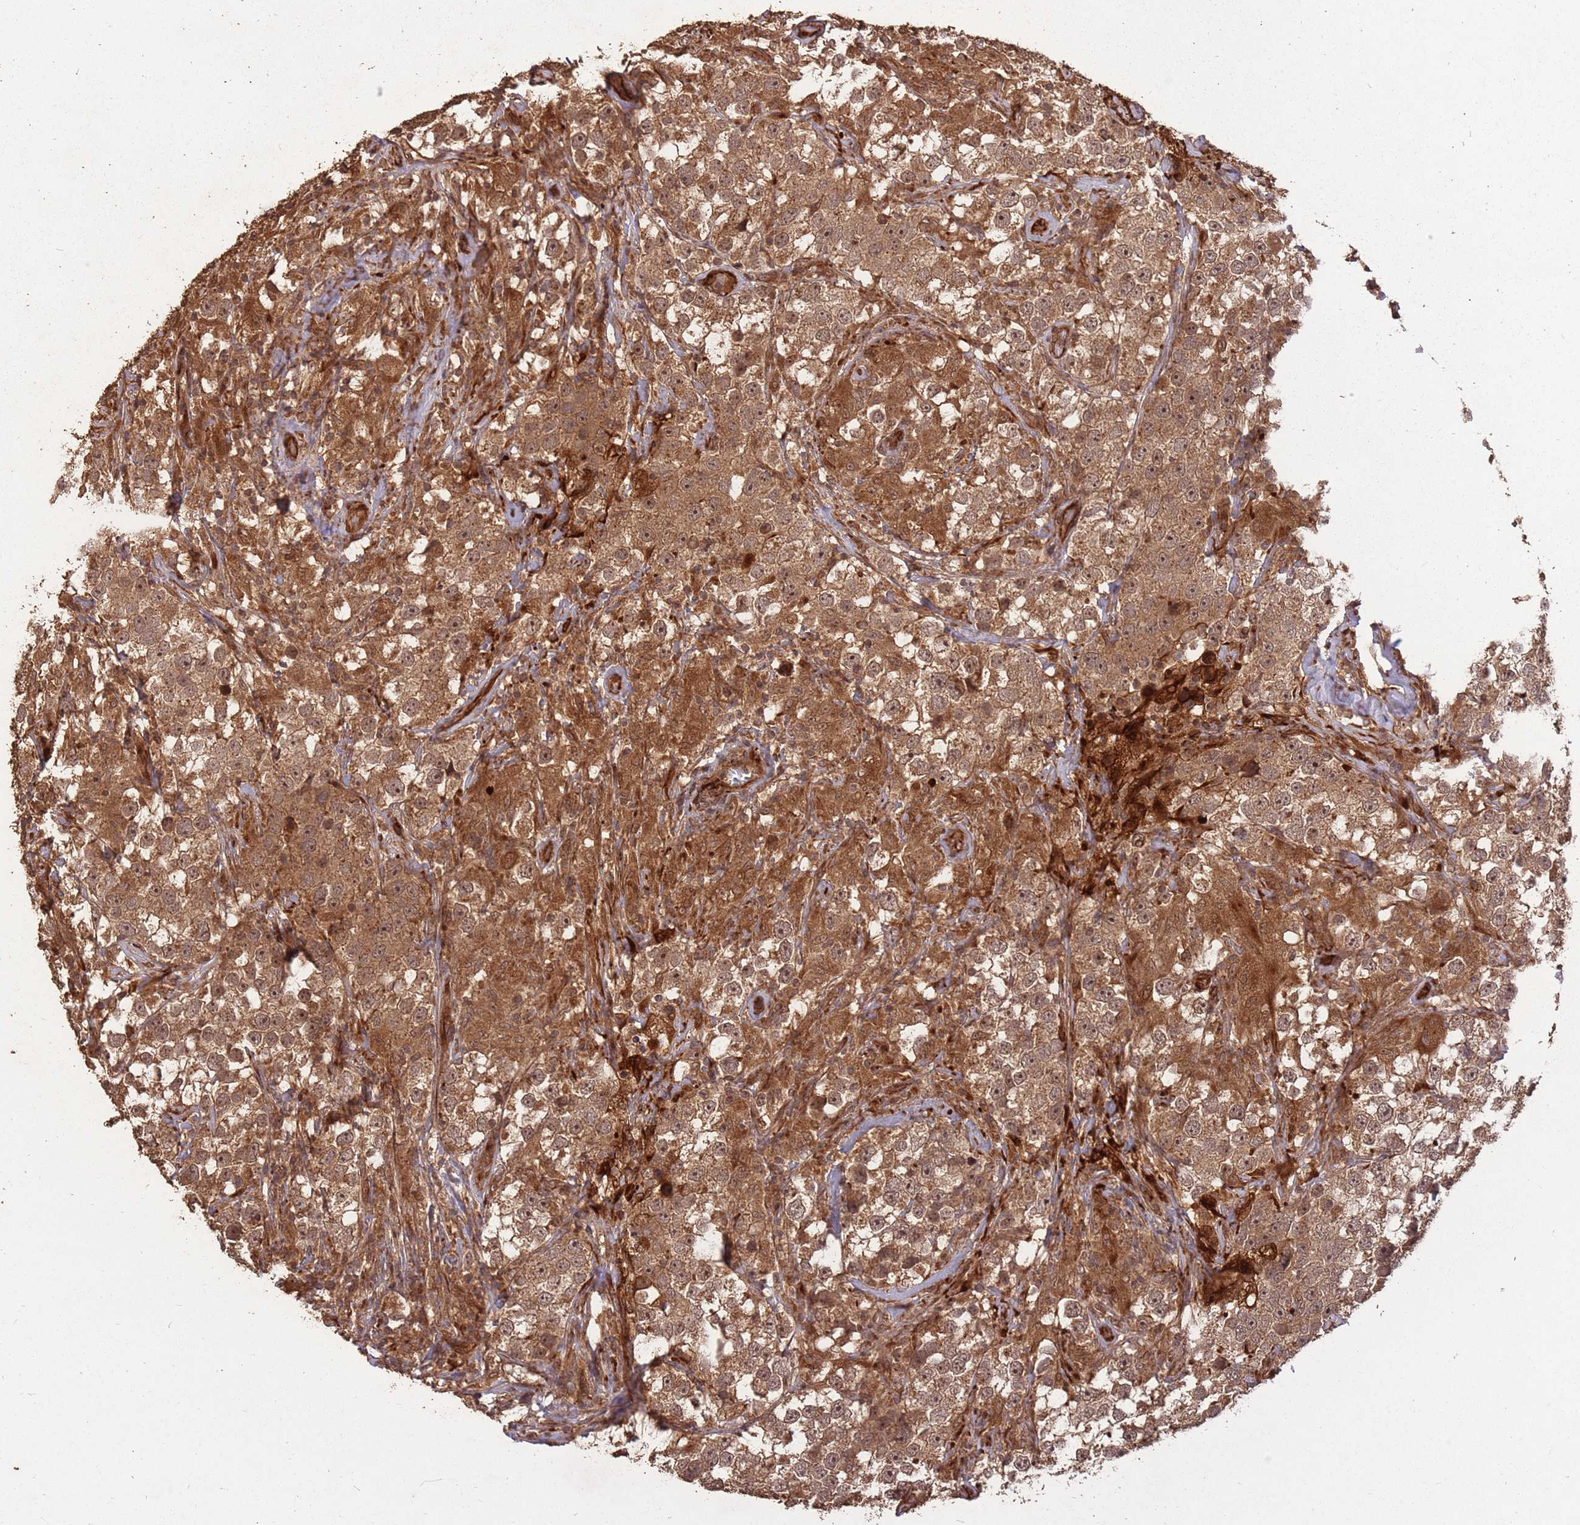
{"staining": {"intensity": "strong", "quantity": ">75%", "location": "cytoplasmic/membranous,nuclear"}, "tissue": "testis cancer", "cell_type": "Tumor cells", "image_type": "cancer", "snomed": [{"axis": "morphology", "description": "Seminoma, NOS"}, {"axis": "topography", "description": "Testis"}], "caption": "Testis cancer (seminoma) stained for a protein shows strong cytoplasmic/membranous and nuclear positivity in tumor cells.", "gene": "ERBB3", "patient": {"sex": "male", "age": 46}}